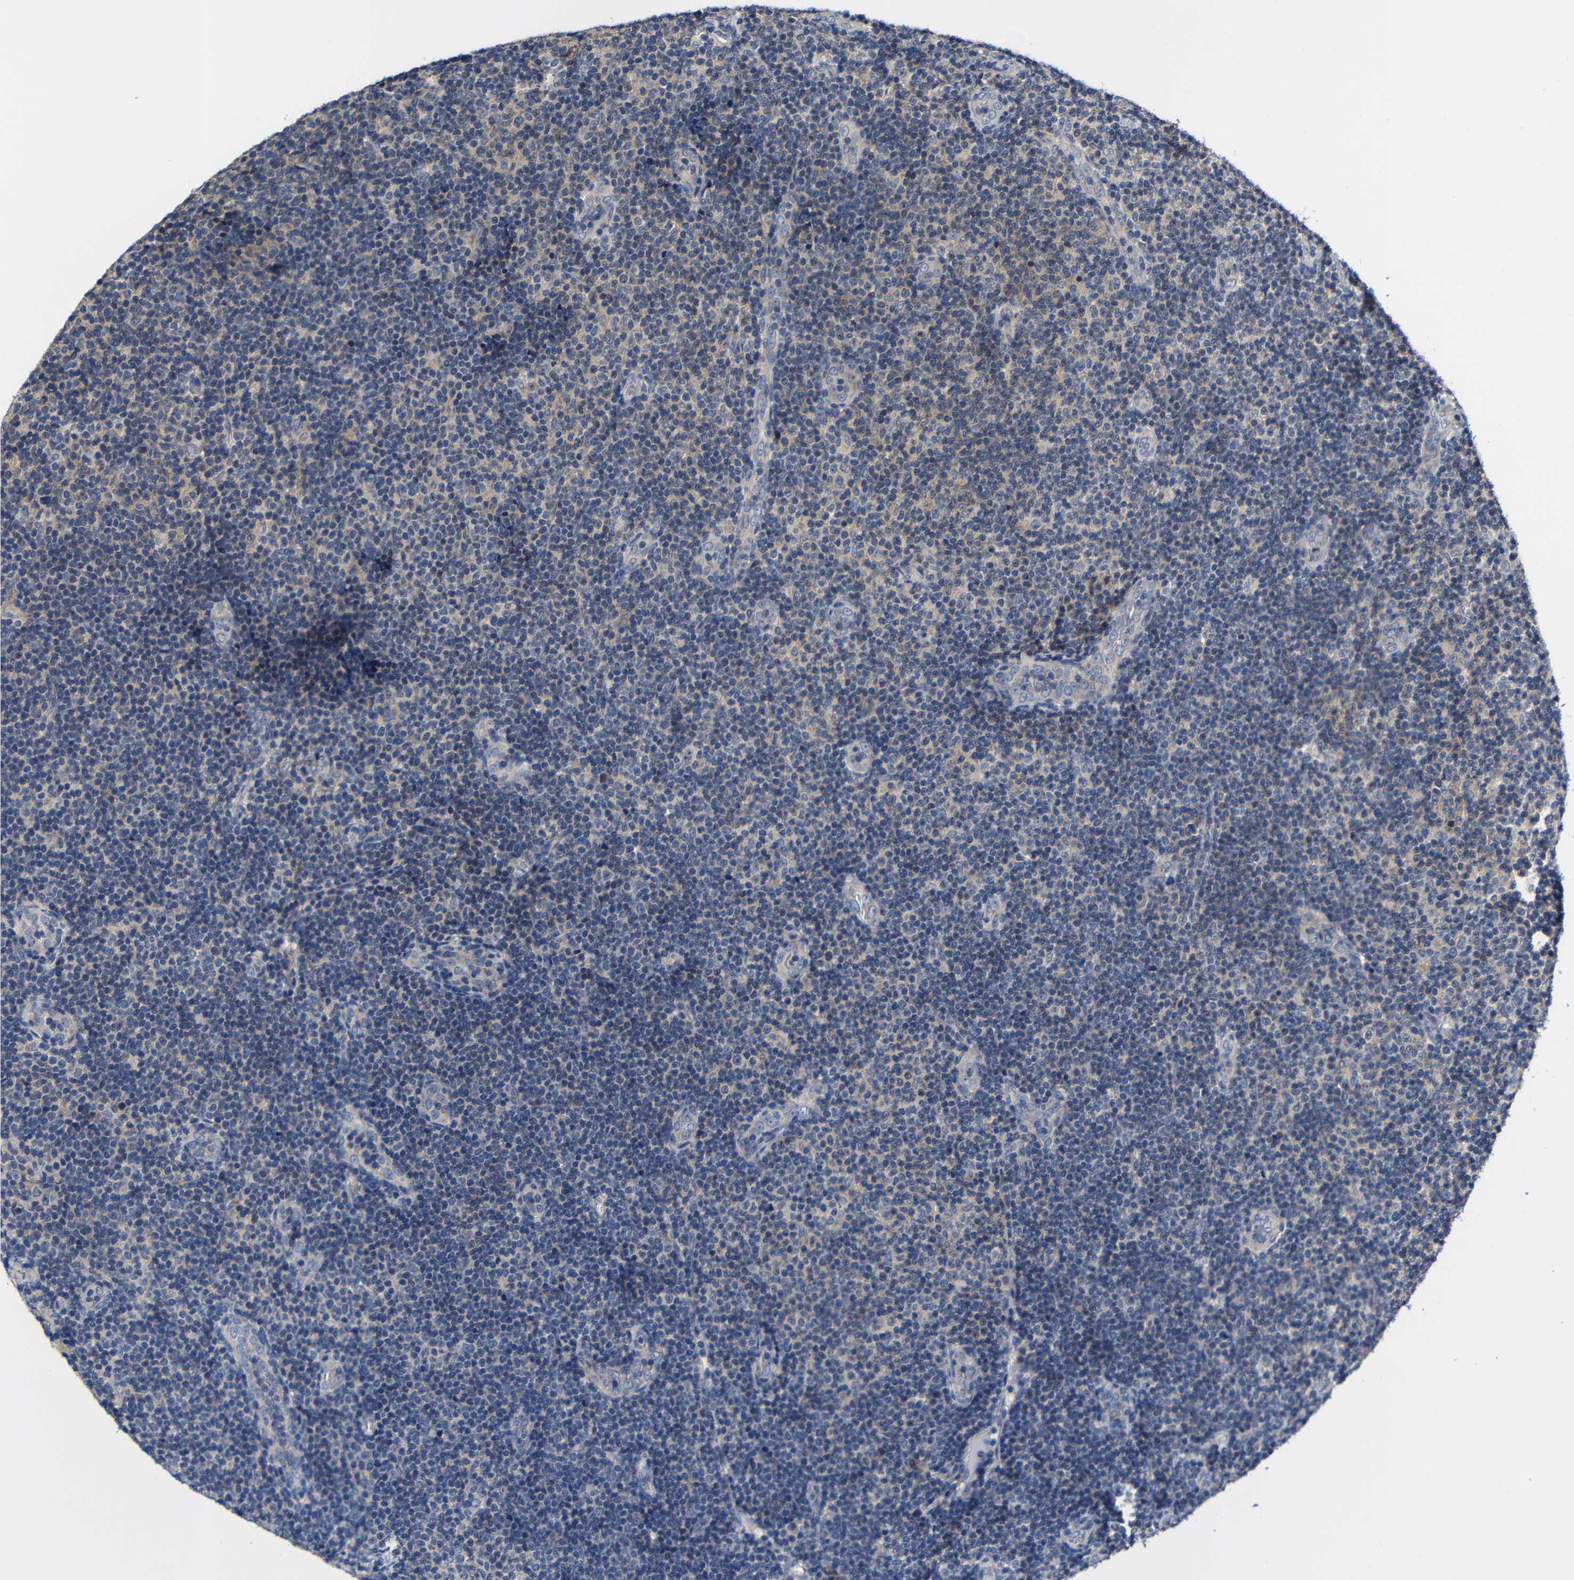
{"staining": {"intensity": "weak", "quantity": "<25%", "location": "cytoplasmic/membranous"}, "tissue": "lymphoma", "cell_type": "Tumor cells", "image_type": "cancer", "snomed": [{"axis": "morphology", "description": "Malignant lymphoma, non-Hodgkin's type, Low grade"}, {"axis": "topography", "description": "Lymph node"}], "caption": "DAB immunohistochemical staining of malignant lymphoma, non-Hodgkin's type (low-grade) exhibits no significant staining in tumor cells.", "gene": "LPAR5", "patient": {"sex": "male", "age": 83}}